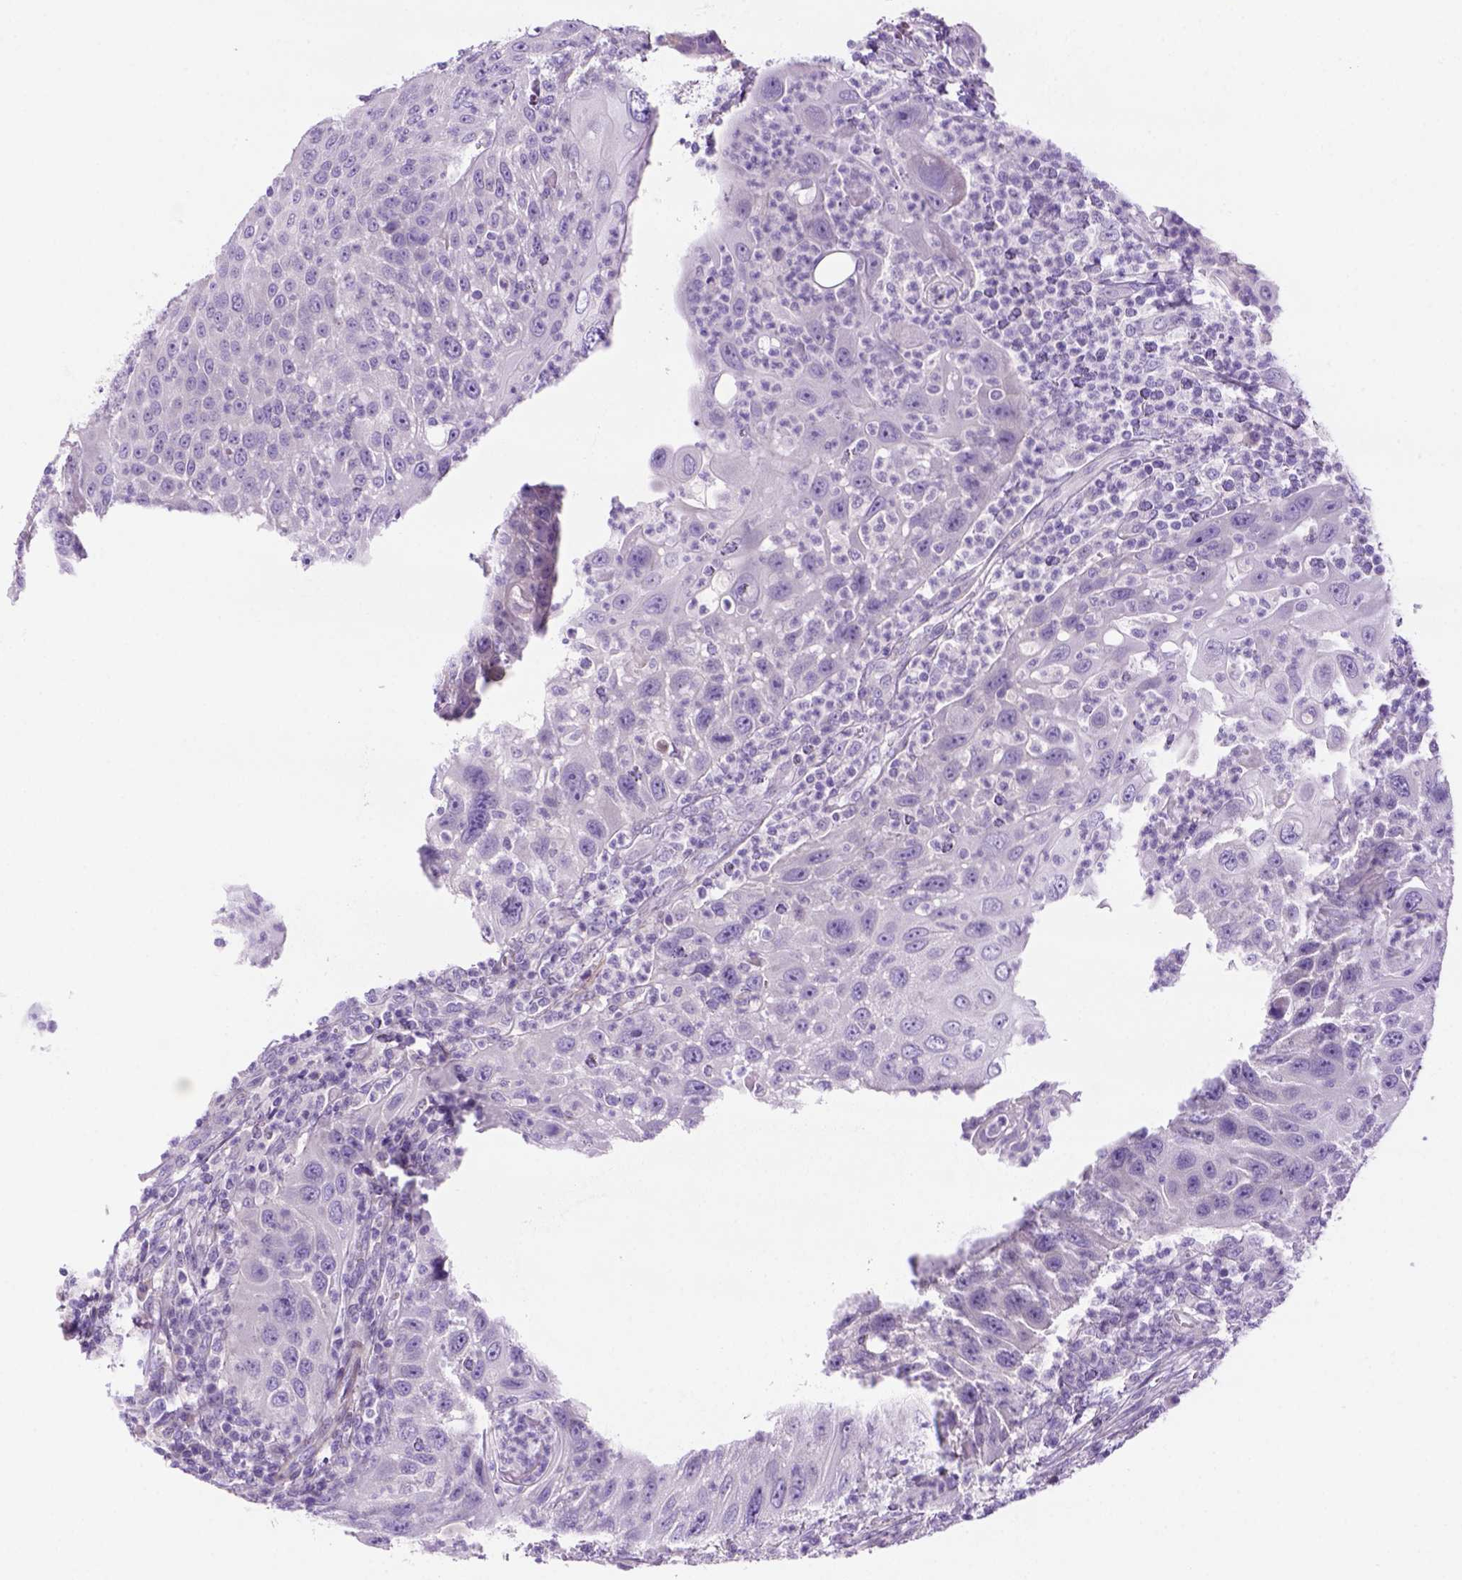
{"staining": {"intensity": "negative", "quantity": "none", "location": "none"}, "tissue": "head and neck cancer", "cell_type": "Tumor cells", "image_type": "cancer", "snomed": [{"axis": "morphology", "description": "Squamous cell carcinoma, NOS"}, {"axis": "topography", "description": "Head-Neck"}], "caption": "Immunohistochemistry micrograph of neoplastic tissue: head and neck squamous cell carcinoma stained with DAB exhibits no significant protein expression in tumor cells.", "gene": "DNAH11", "patient": {"sex": "male", "age": 69}}